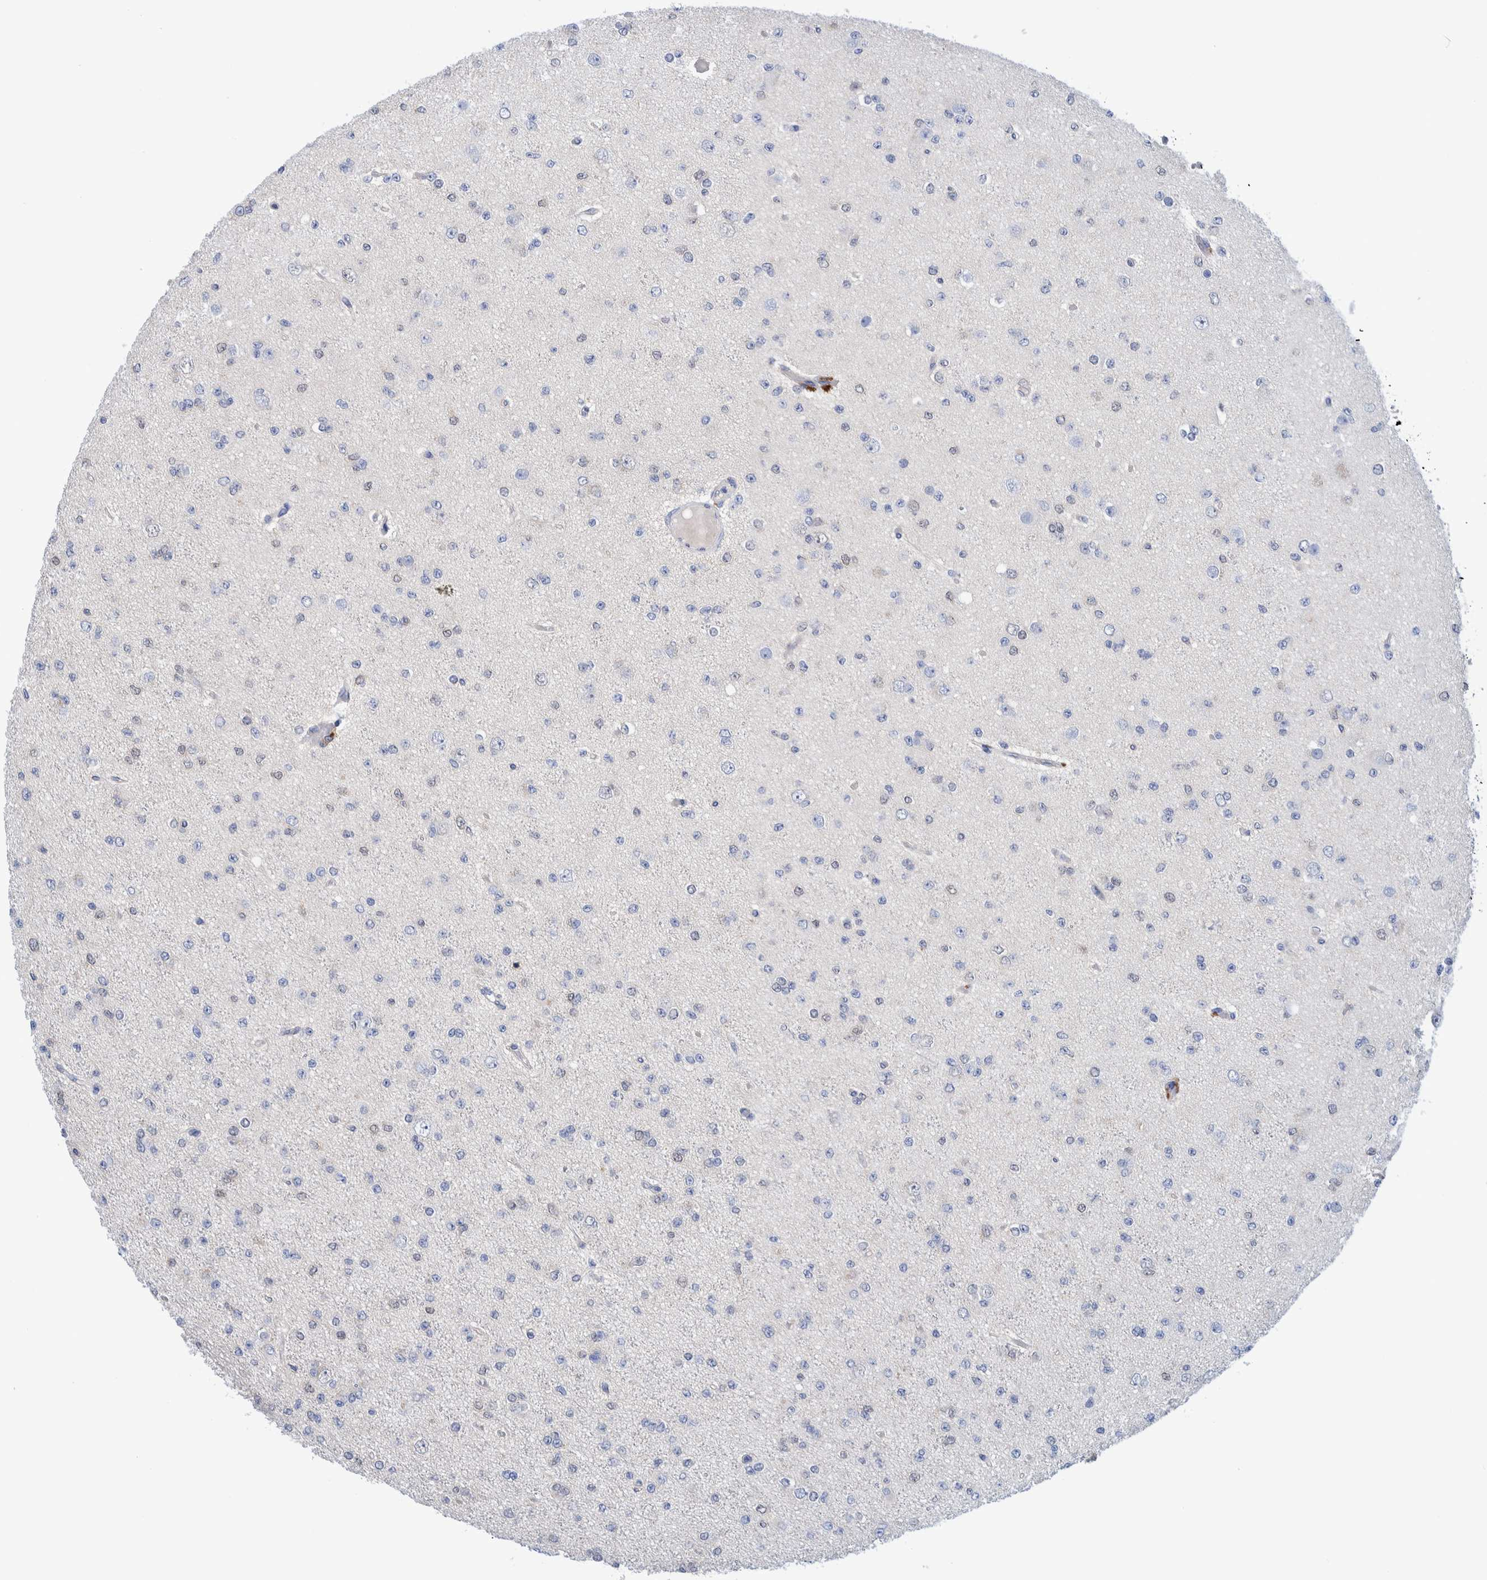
{"staining": {"intensity": "negative", "quantity": "none", "location": "none"}, "tissue": "glioma", "cell_type": "Tumor cells", "image_type": "cancer", "snomed": [{"axis": "morphology", "description": "Glioma, malignant, Low grade"}, {"axis": "topography", "description": "Brain"}], "caption": "IHC of glioma shows no positivity in tumor cells.", "gene": "PFAS", "patient": {"sex": "female", "age": 22}}